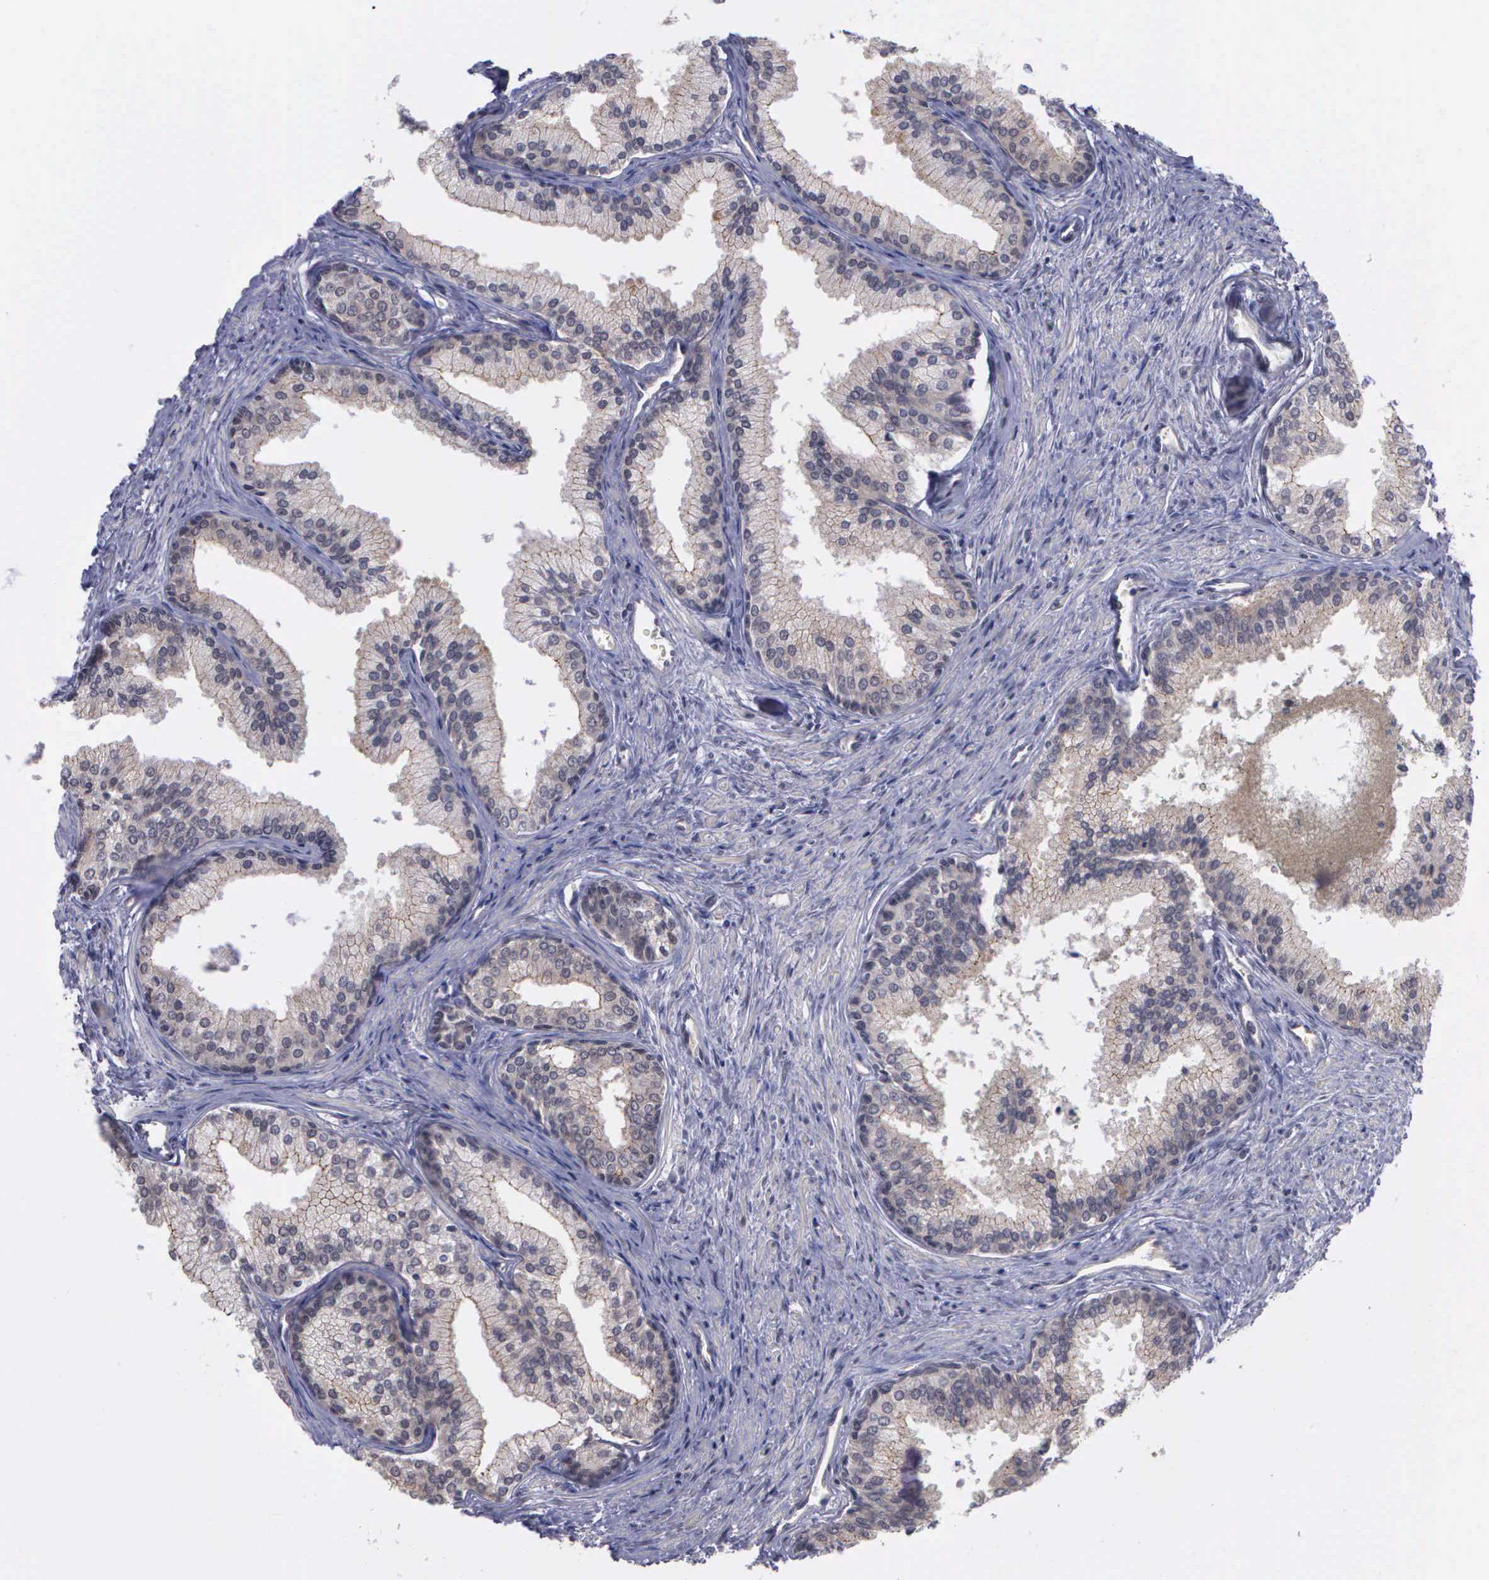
{"staining": {"intensity": "weak", "quantity": ">75%", "location": "cytoplasmic/membranous"}, "tissue": "prostate", "cell_type": "Glandular cells", "image_type": "normal", "snomed": [{"axis": "morphology", "description": "Normal tissue, NOS"}, {"axis": "topography", "description": "Prostate"}], "caption": "Brown immunohistochemical staining in benign human prostate demonstrates weak cytoplasmic/membranous staining in about >75% of glandular cells.", "gene": "MAP3K9", "patient": {"sex": "male", "age": 68}}